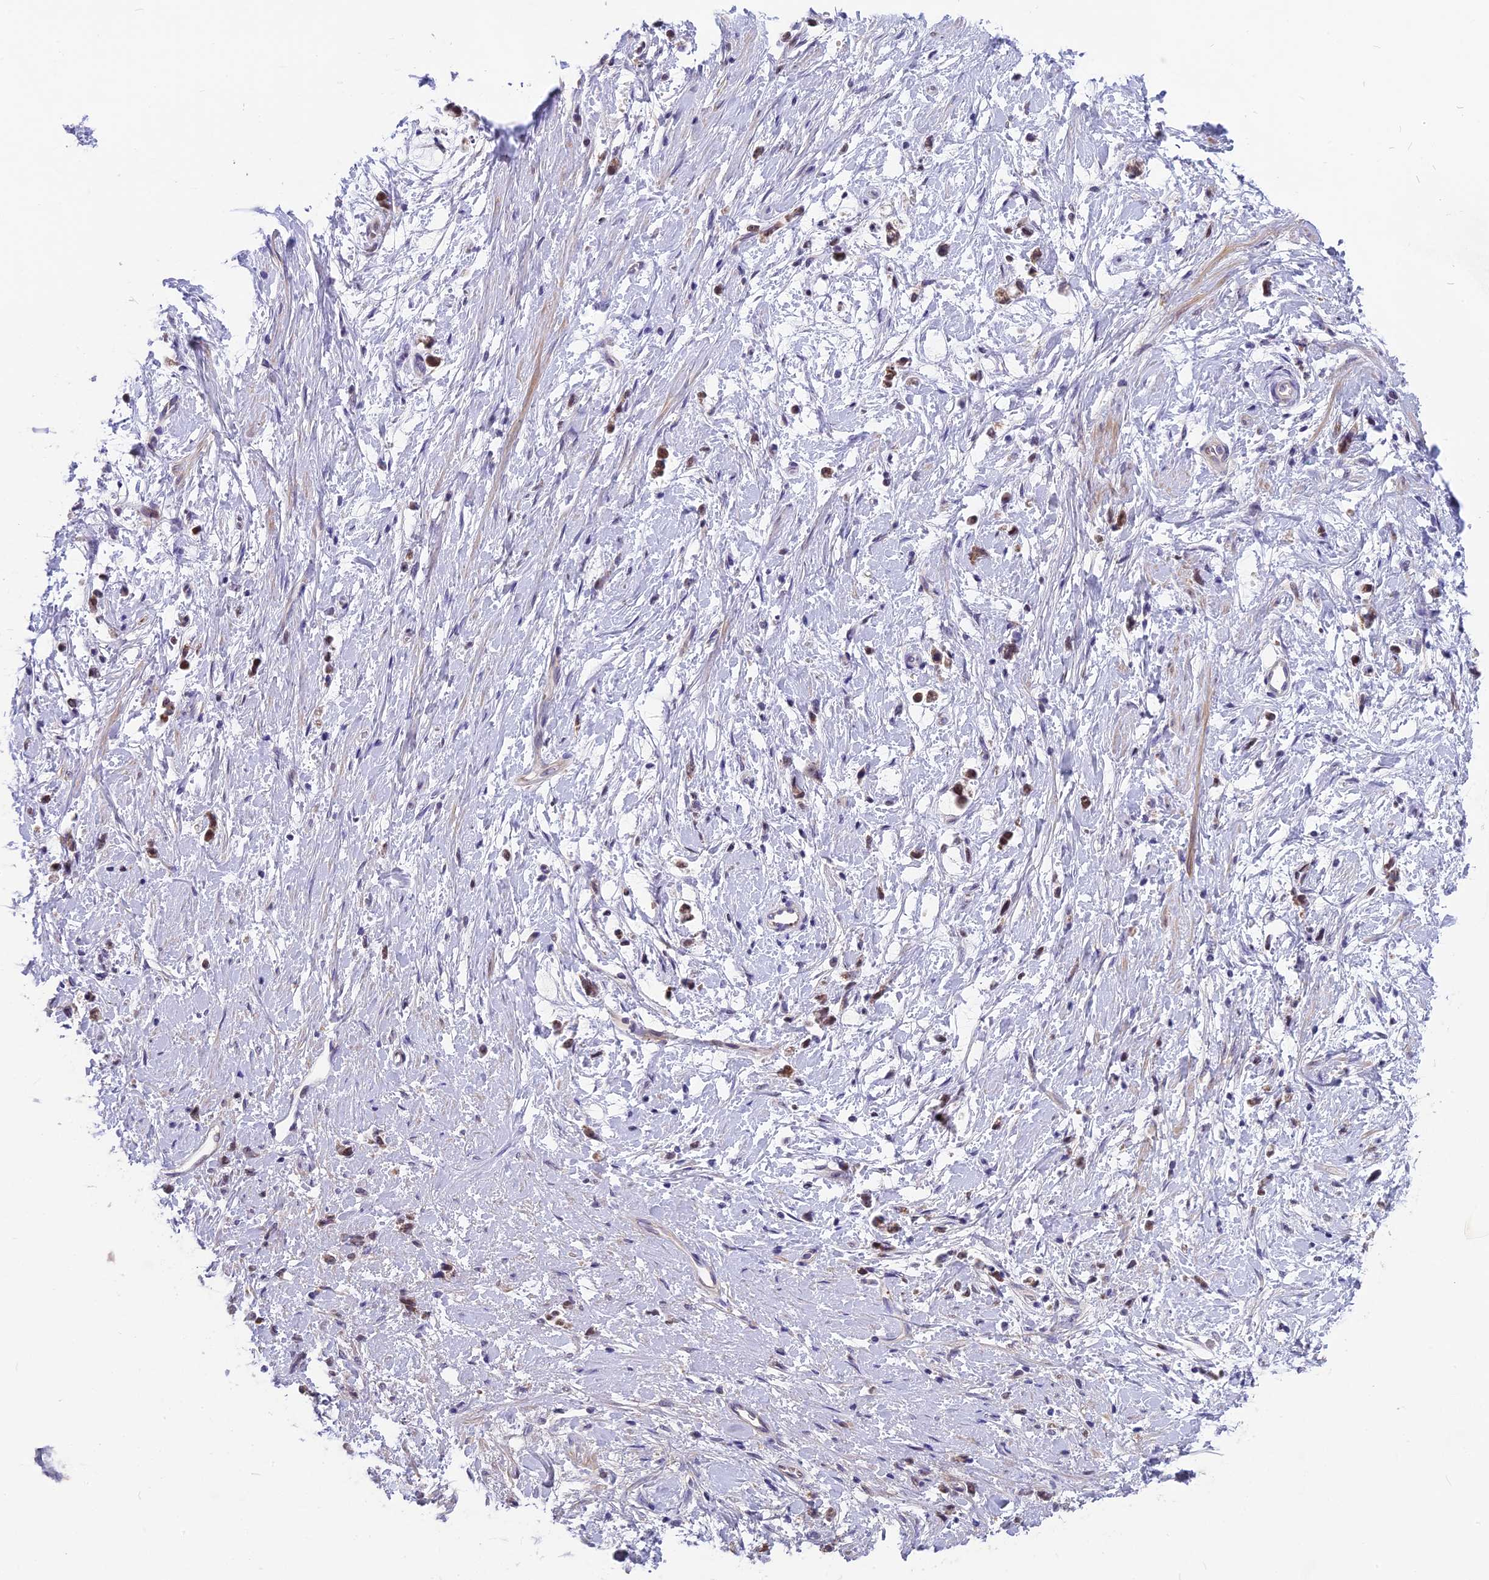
{"staining": {"intensity": "moderate", "quantity": ">75%", "location": "cytoplasmic/membranous,nuclear"}, "tissue": "stomach cancer", "cell_type": "Tumor cells", "image_type": "cancer", "snomed": [{"axis": "morphology", "description": "Adenocarcinoma, NOS"}, {"axis": "topography", "description": "Stomach"}], "caption": "There is medium levels of moderate cytoplasmic/membranous and nuclear positivity in tumor cells of stomach adenocarcinoma, as demonstrated by immunohistochemical staining (brown color).", "gene": "CMC1", "patient": {"sex": "female", "age": 60}}